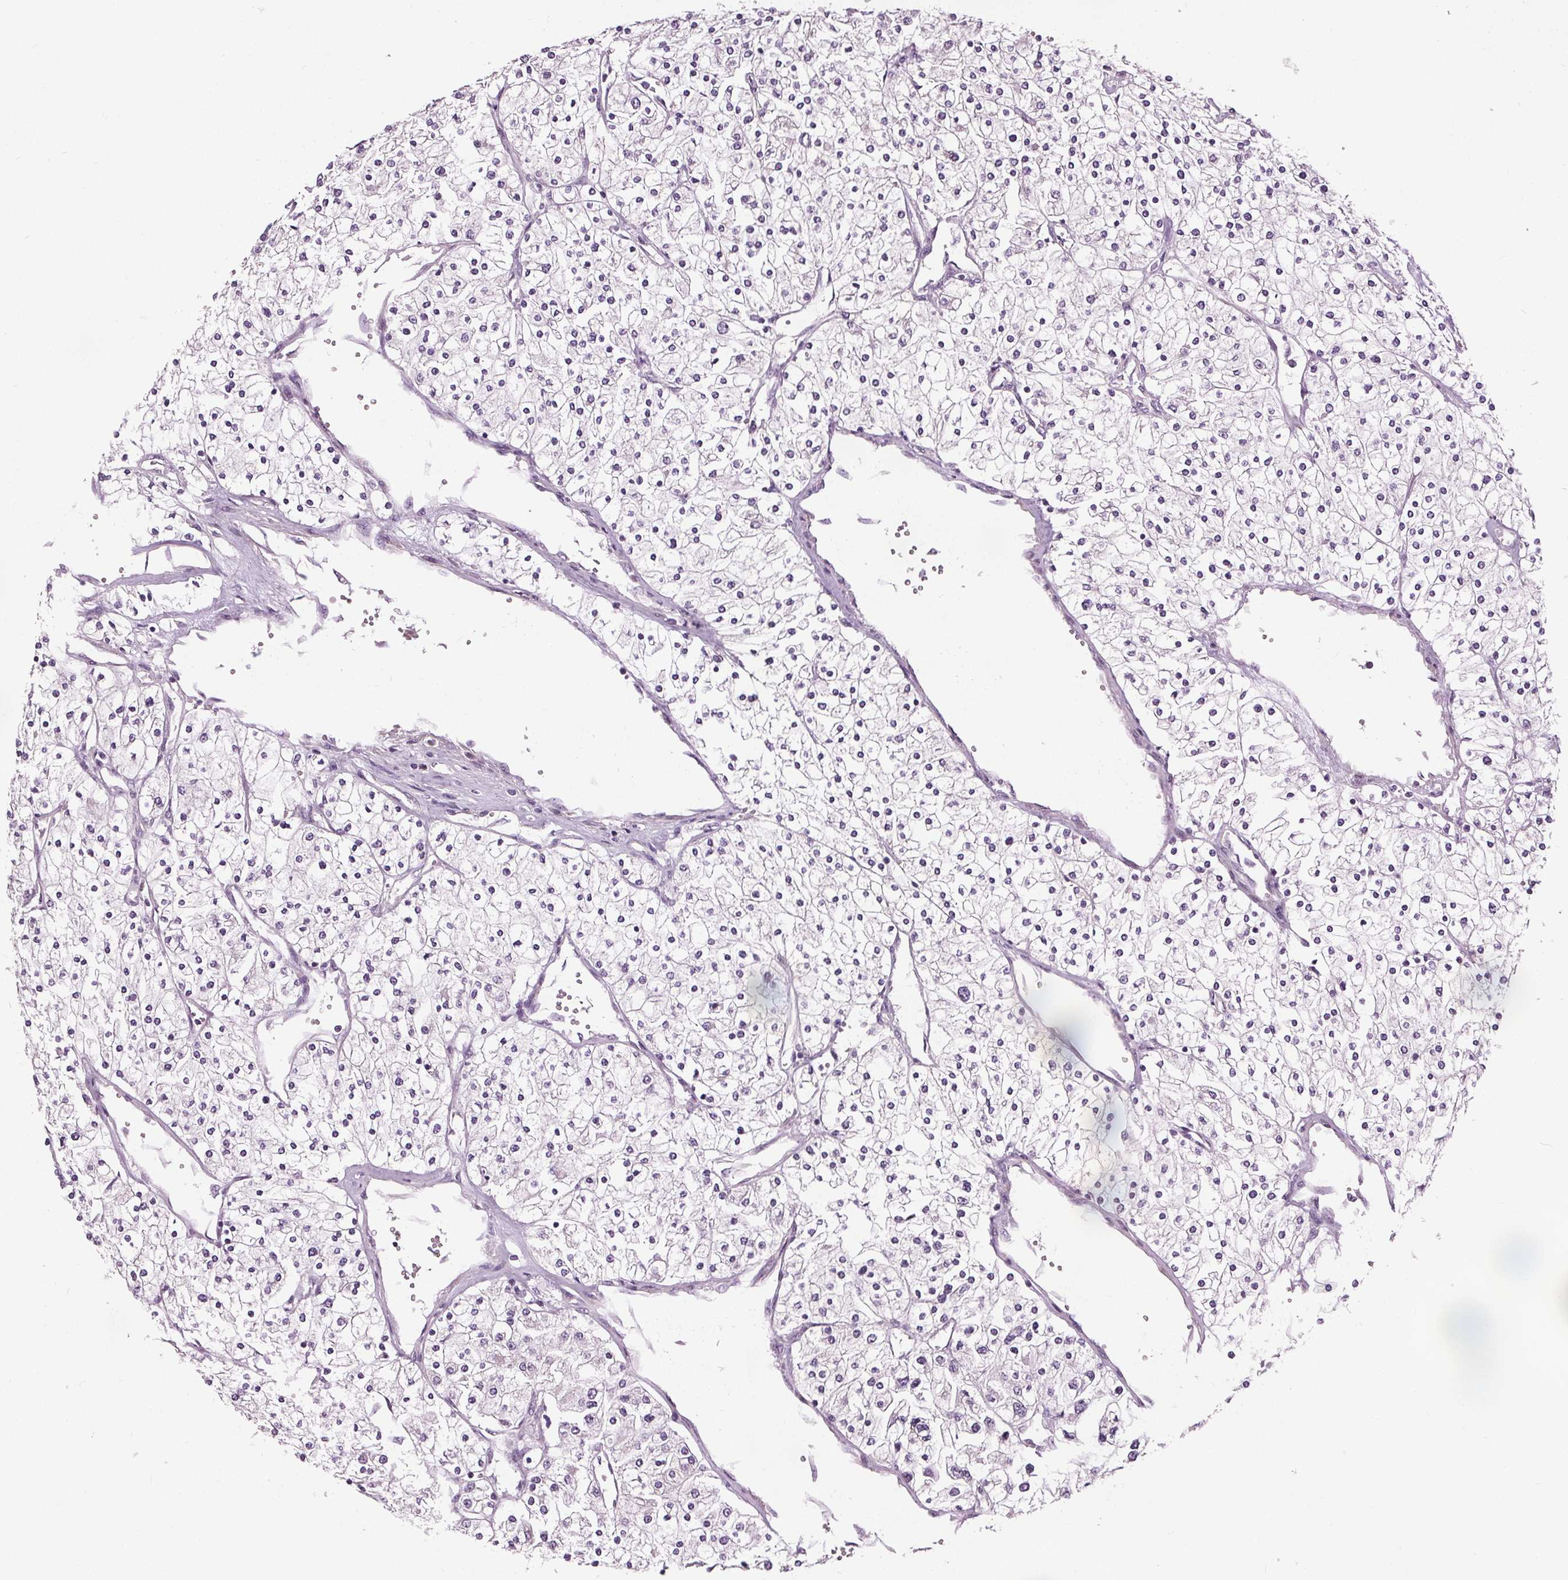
{"staining": {"intensity": "negative", "quantity": "none", "location": "none"}, "tissue": "renal cancer", "cell_type": "Tumor cells", "image_type": "cancer", "snomed": [{"axis": "morphology", "description": "Adenocarcinoma, NOS"}, {"axis": "topography", "description": "Kidney"}], "caption": "A histopathology image of renal cancer stained for a protein shows no brown staining in tumor cells.", "gene": "RASA1", "patient": {"sex": "male", "age": 80}}